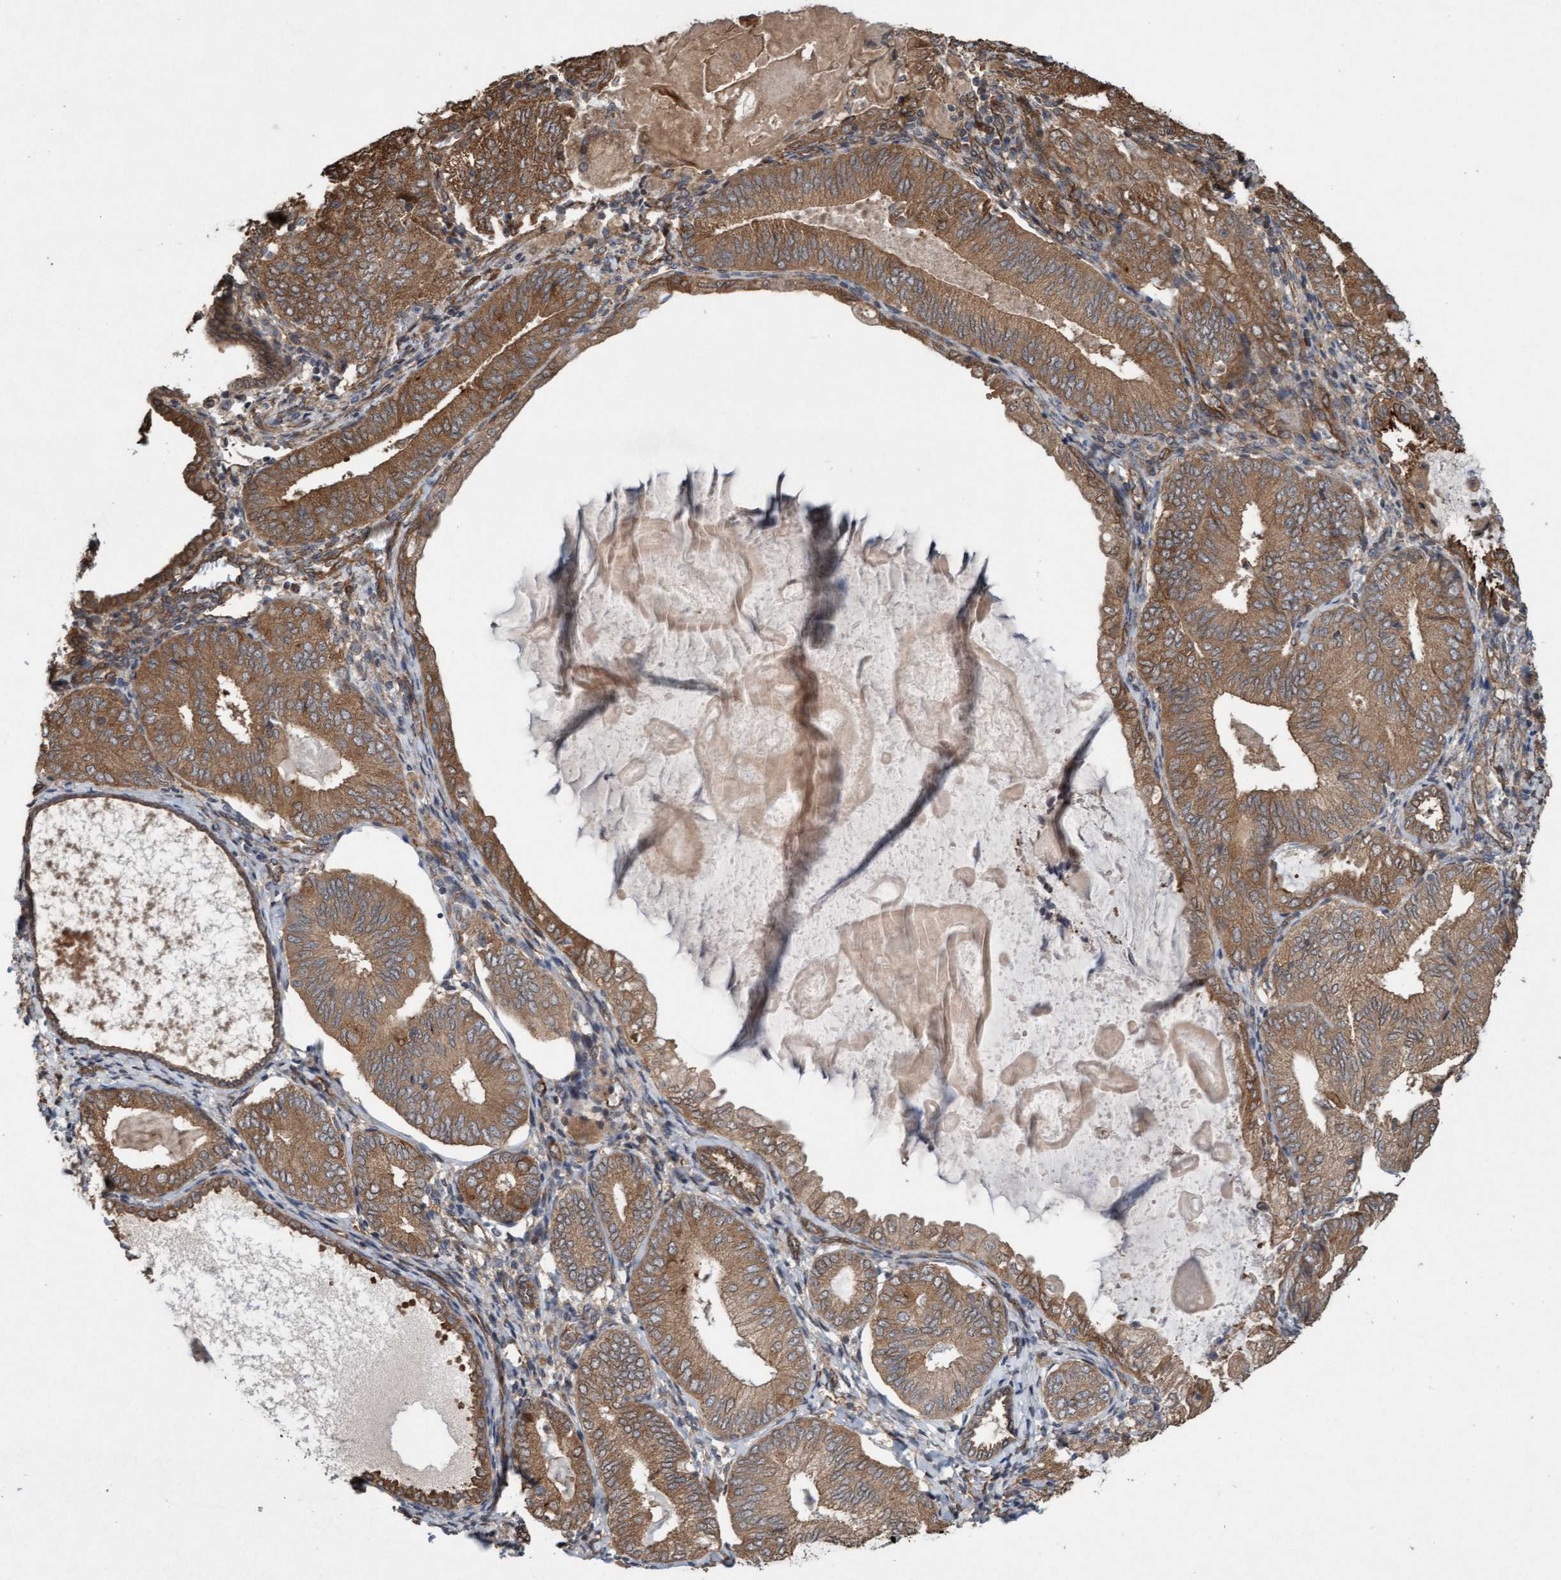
{"staining": {"intensity": "strong", "quantity": ">75%", "location": "cytoplasmic/membranous"}, "tissue": "endometrial cancer", "cell_type": "Tumor cells", "image_type": "cancer", "snomed": [{"axis": "morphology", "description": "Adenocarcinoma, NOS"}, {"axis": "topography", "description": "Endometrium"}], "caption": "A high-resolution histopathology image shows IHC staining of endometrial adenocarcinoma, which shows strong cytoplasmic/membranous staining in approximately >75% of tumor cells.", "gene": "CDC42EP4", "patient": {"sex": "female", "age": 81}}